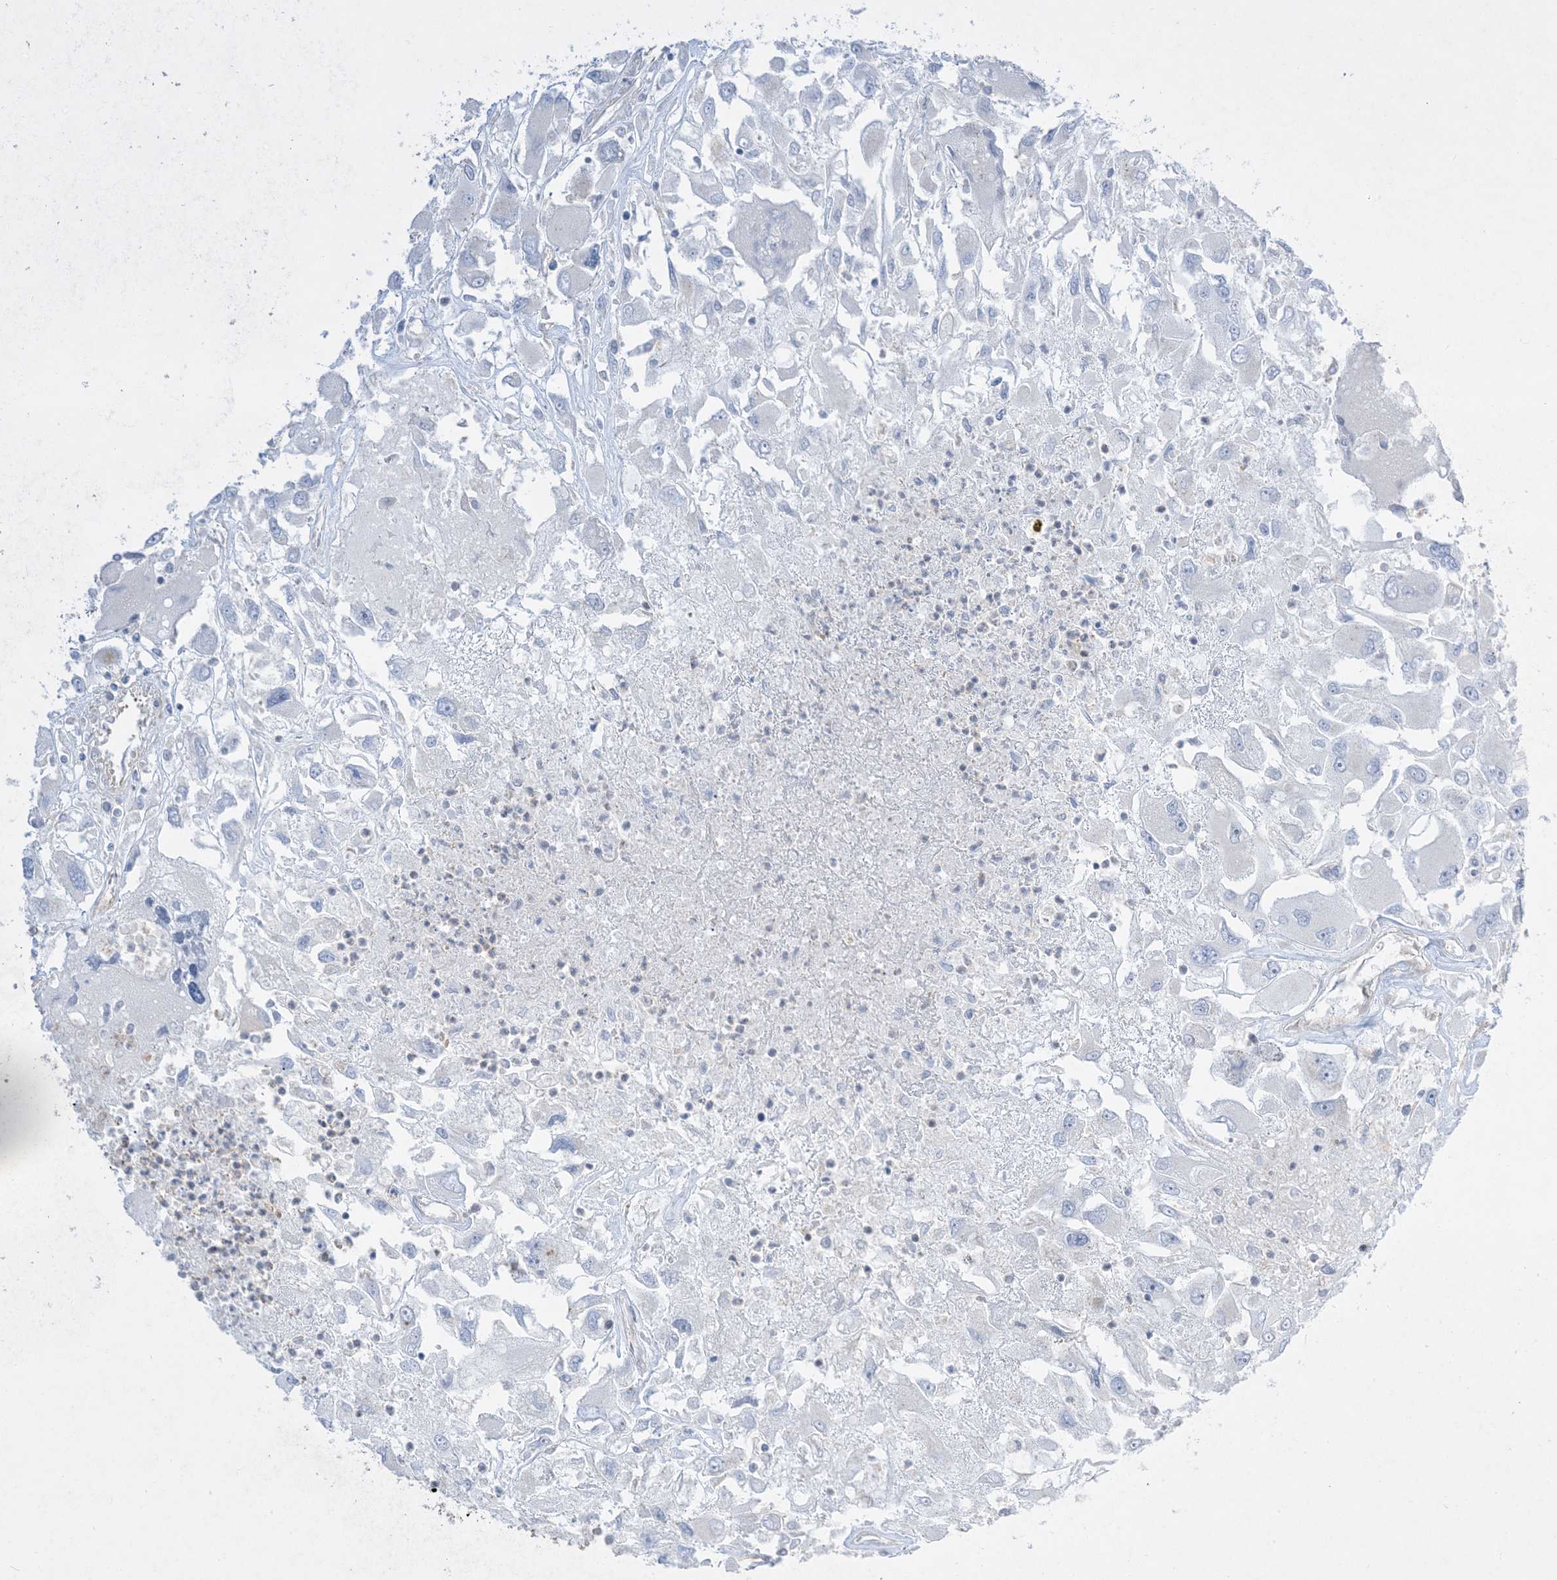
{"staining": {"intensity": "negative", "quantity": "none", "location": "none"}, "tissue": "renal cancer", "cell_type": "Tumor cells", "image_type": "cancer", "snomed": [{"axis": "morphology", "description": "Adenocarcinoma, NOS"}, {"axis": "topography", "description": "Kidney"}], "caption": "This is an immunohistochemistry (IHC) histopathology image of human renal cancer. There is no expression in tumor cells.", "gene": "ARHGEF9", "patient": {"sex": "female", "age": 52}}